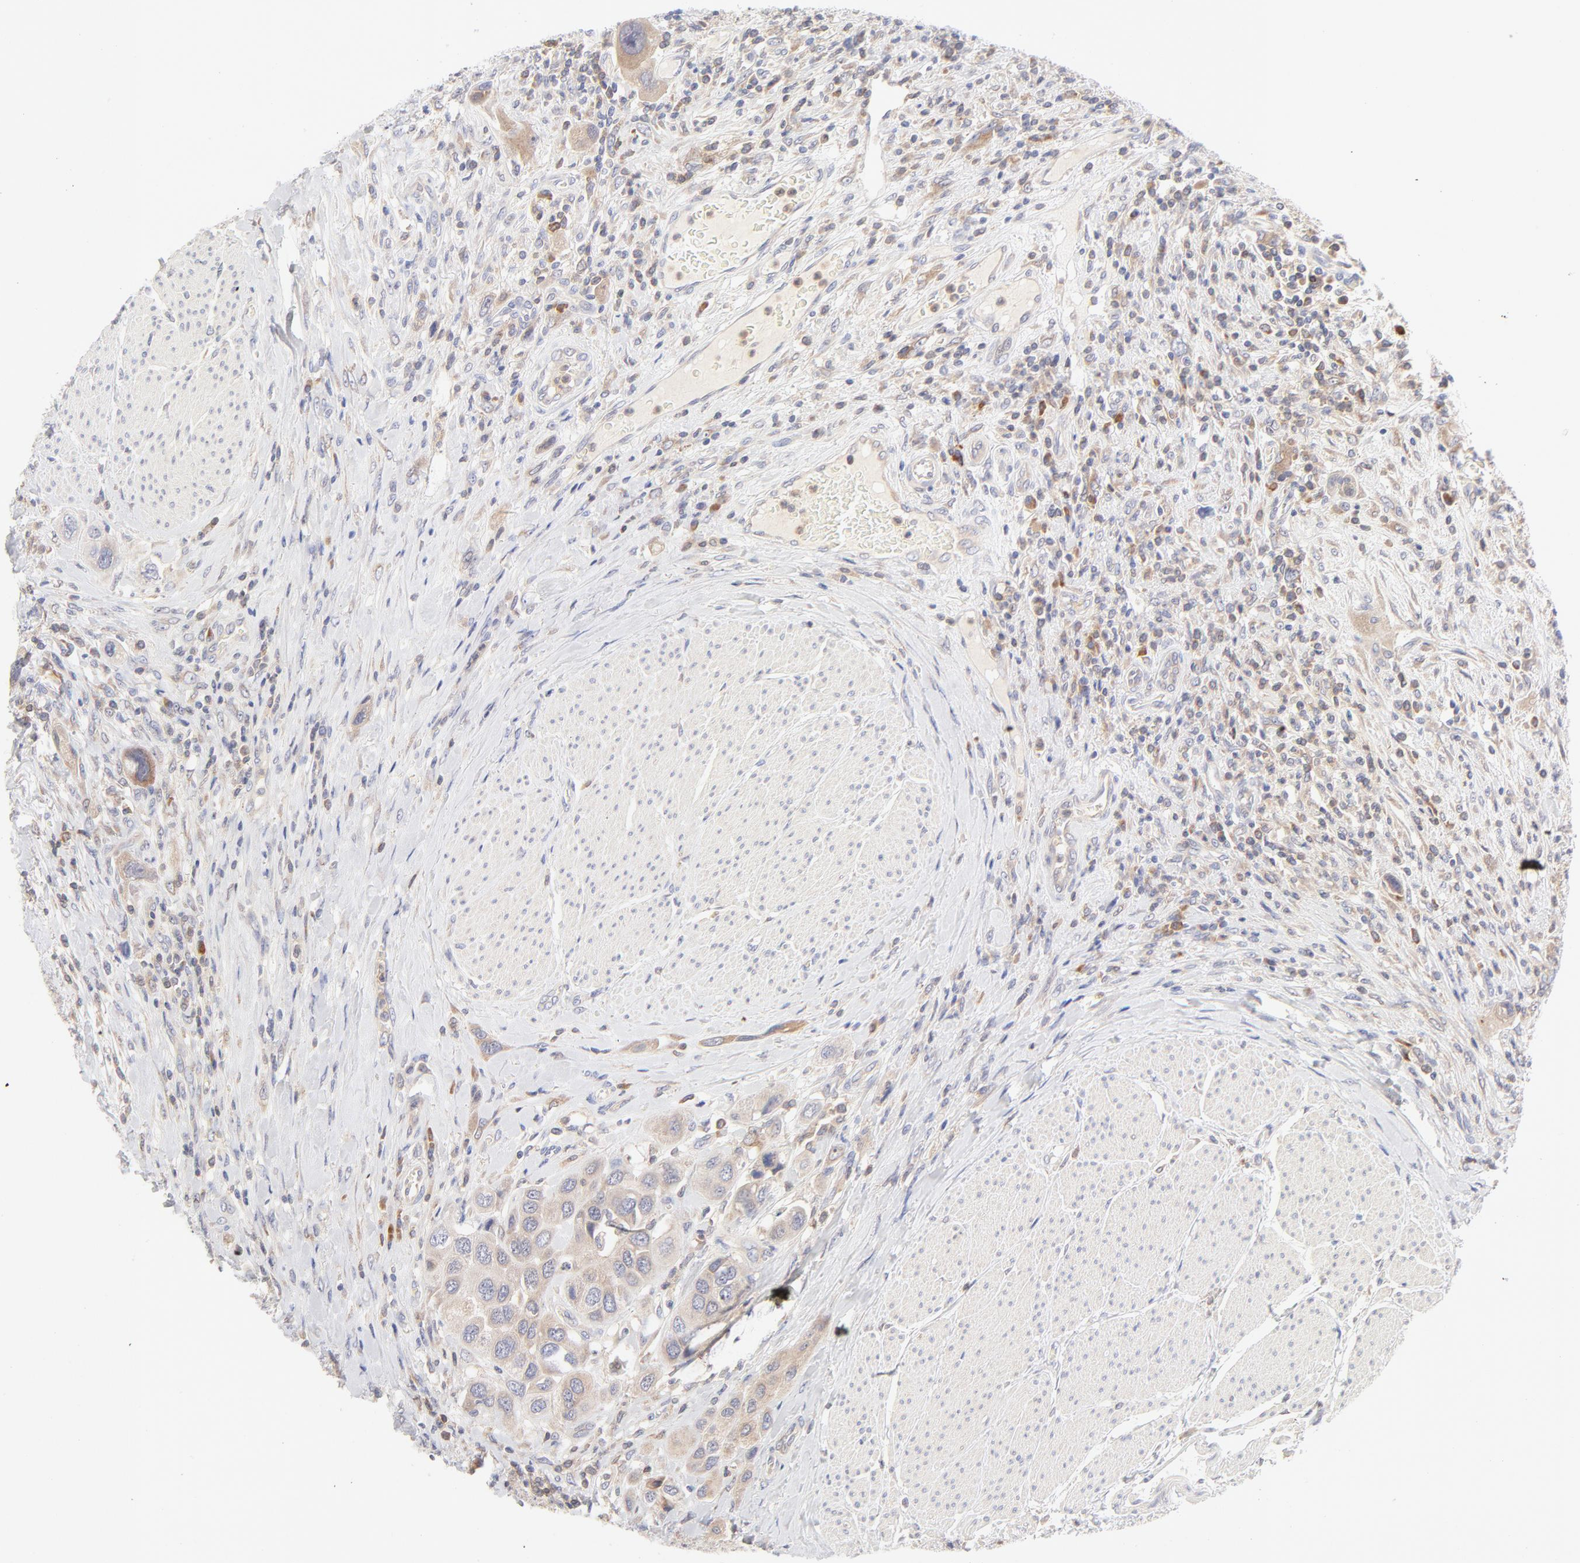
{"staining": {"intensity": "moderate", "quantity": ">75%", "location": "cytoplasmic/membranous"}, "tissue": "urothelial cancer", "cell_type": "Tumor cells", "image_type": "cancer", "snomed": [{"axis": "morphology", "description": "Urothelial carcinoma, High grade"}, {"axis": "topography", "description": "Urinary bladder"}], "caption": "This image reveals IHC staining of human high-grade urothelial carcinoma, with medium moderate cytoplasmic/membranous expression in approximately >75% of tumor cells.", "gene": "RPS6KA1", "patient": {"sex": "male", "age": 50}}